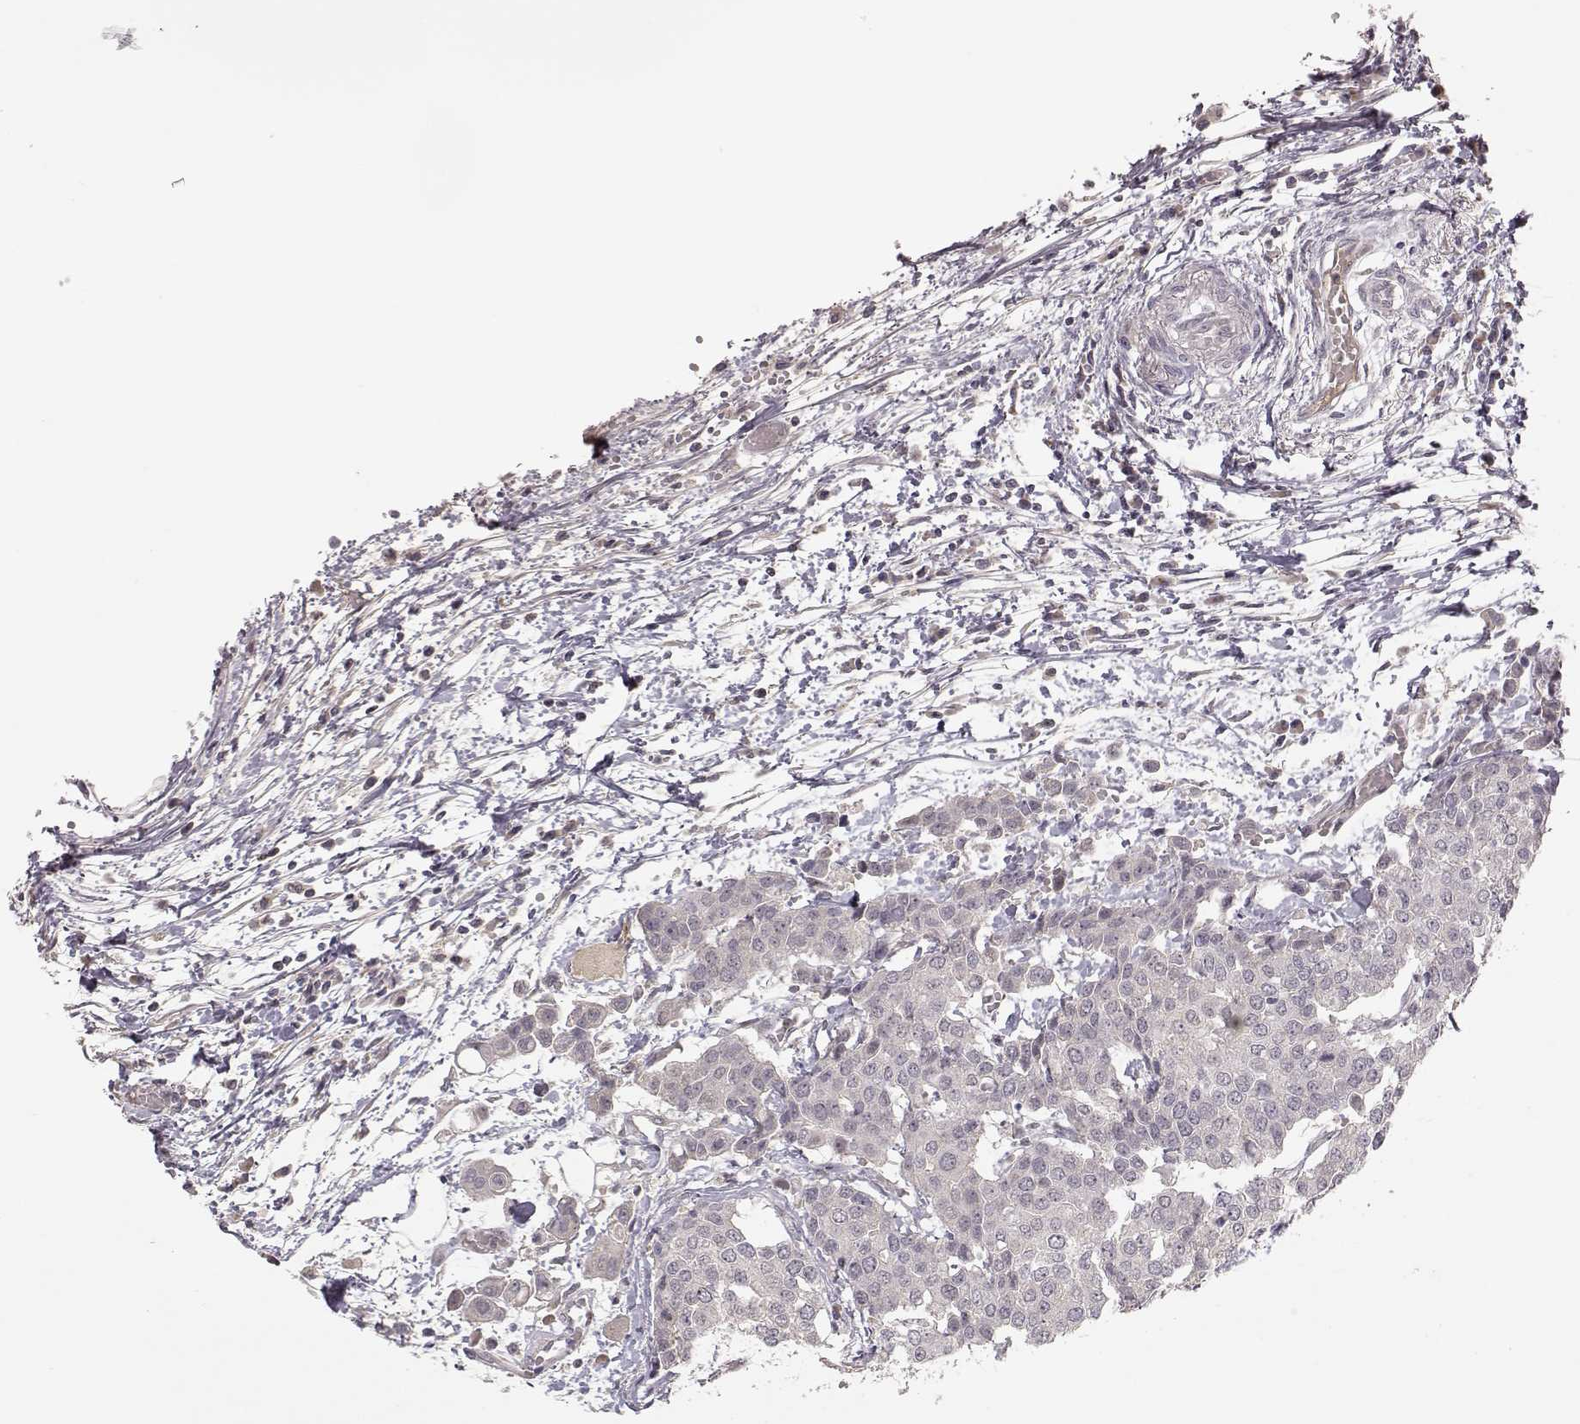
{"staining": {"intensity": "negative", "quantity": "none", "location": "none"}, "tissue": "carcinoid", "cell_type": "Tumor cells", "image_type": "cancer", "snomed": [{"axis": "morphology", "description": "Carcinoid, malignant, NOS"}, {"axis": "topography", "description": "Colon"}], "caption": "A histopathology image of carcinoid (malignant) stained for a protein reveals no brown staining in tumor cells.", "gene": "PNMT", "patient": {"sex": "male", "age": 81}}